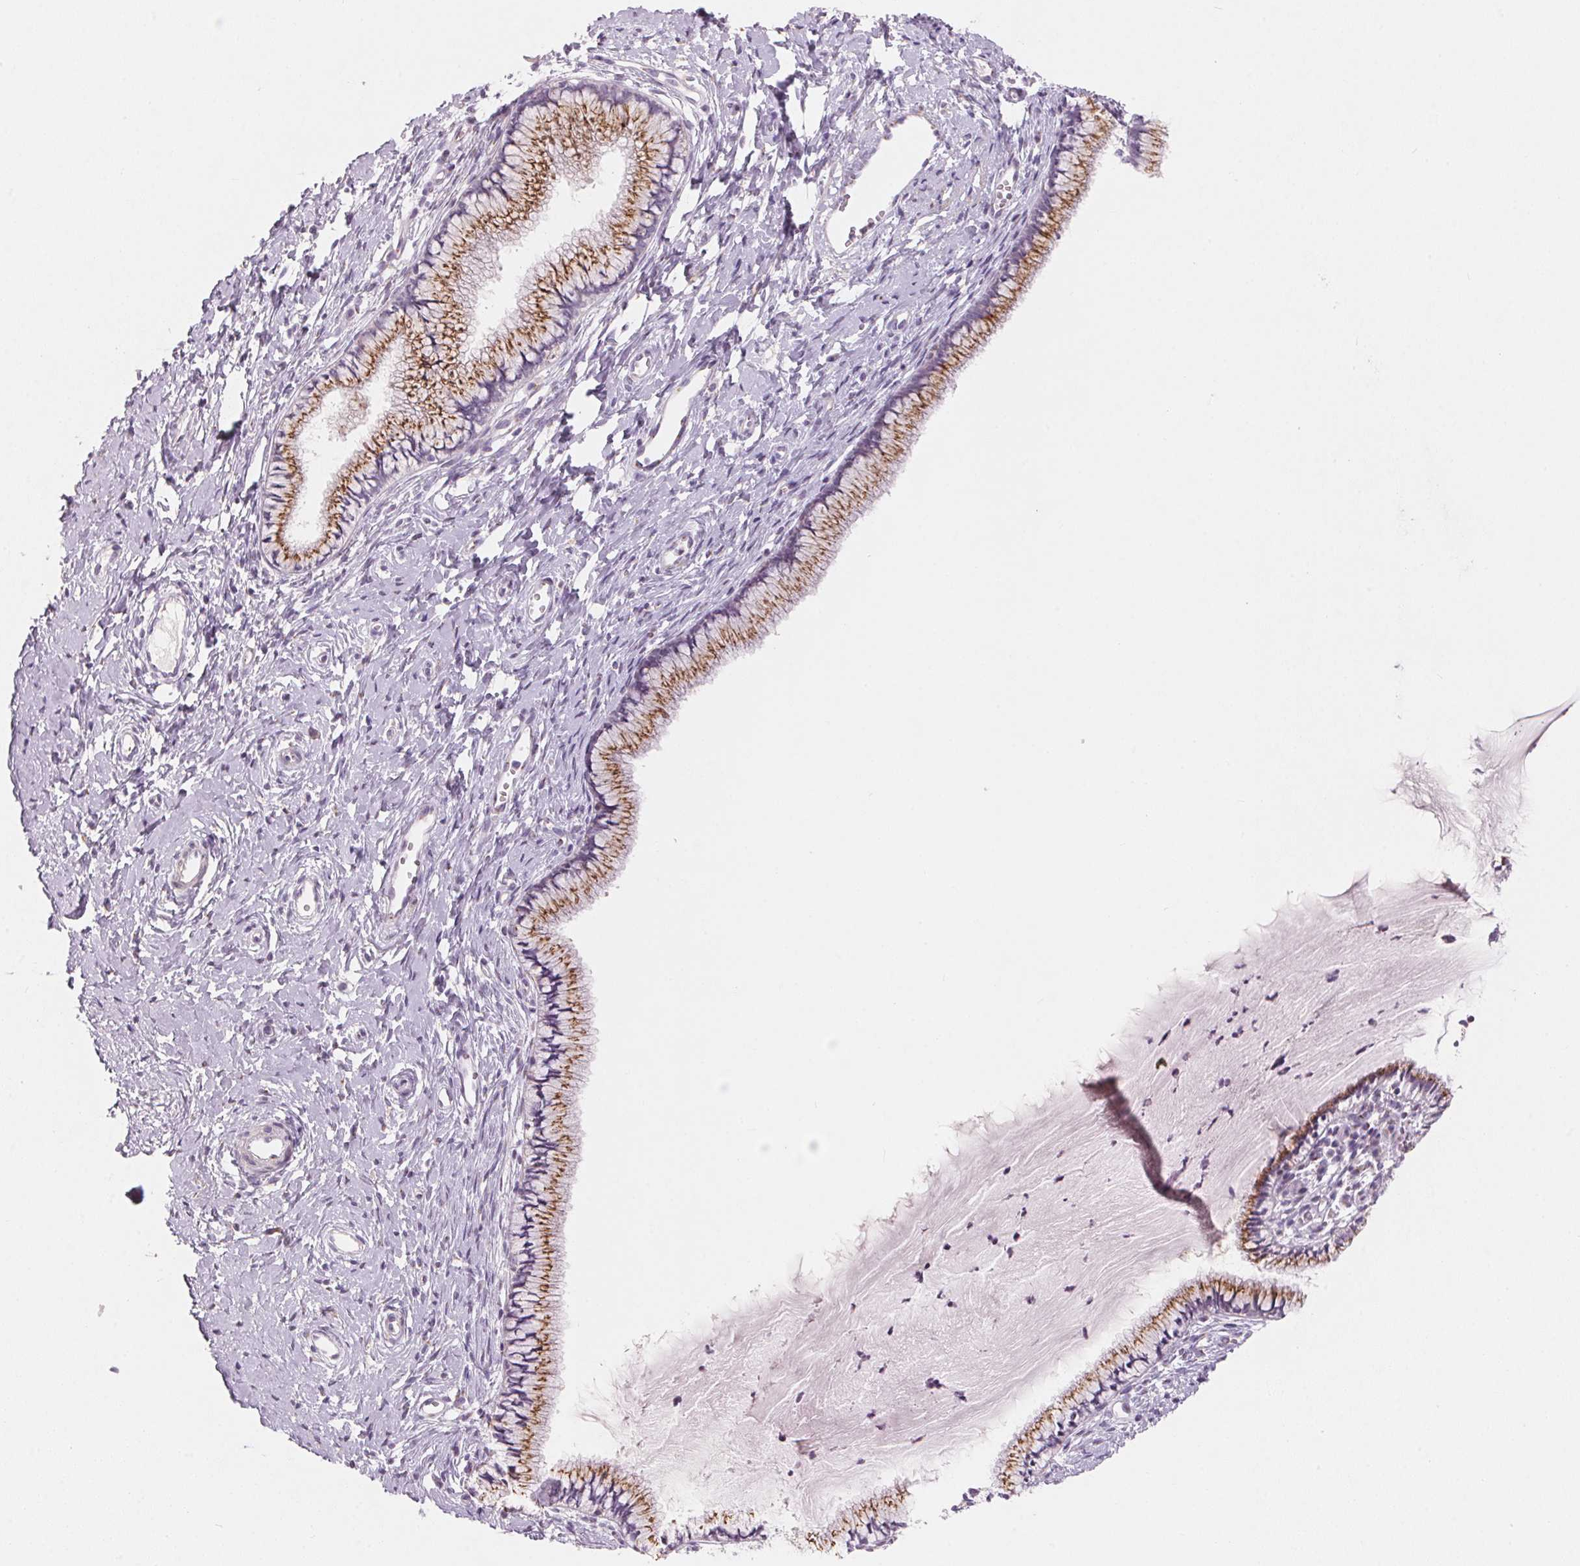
{"staining": {"intensity": "moderate", "quantity": ">75%", "location": "cytoplasmic/membranous"}, "tissue": "cervix", "cell_type": "Glandular cells", "image_type": "normal", "snomed": [{"axis": "morphology", "description": "Normal tissue, NOS"}, {"axis": "topography", "description": "Cervix"}], "caption": "DAB (3,3'-diaminobenzidine) immunohistochemical staining of unremarkable cervix displays moderate cytoplasmic/membranous protein positivity in about >75% of glandular cells.", "gene": "DRAM2", "patient": {"sex": "female", "age": 40}}